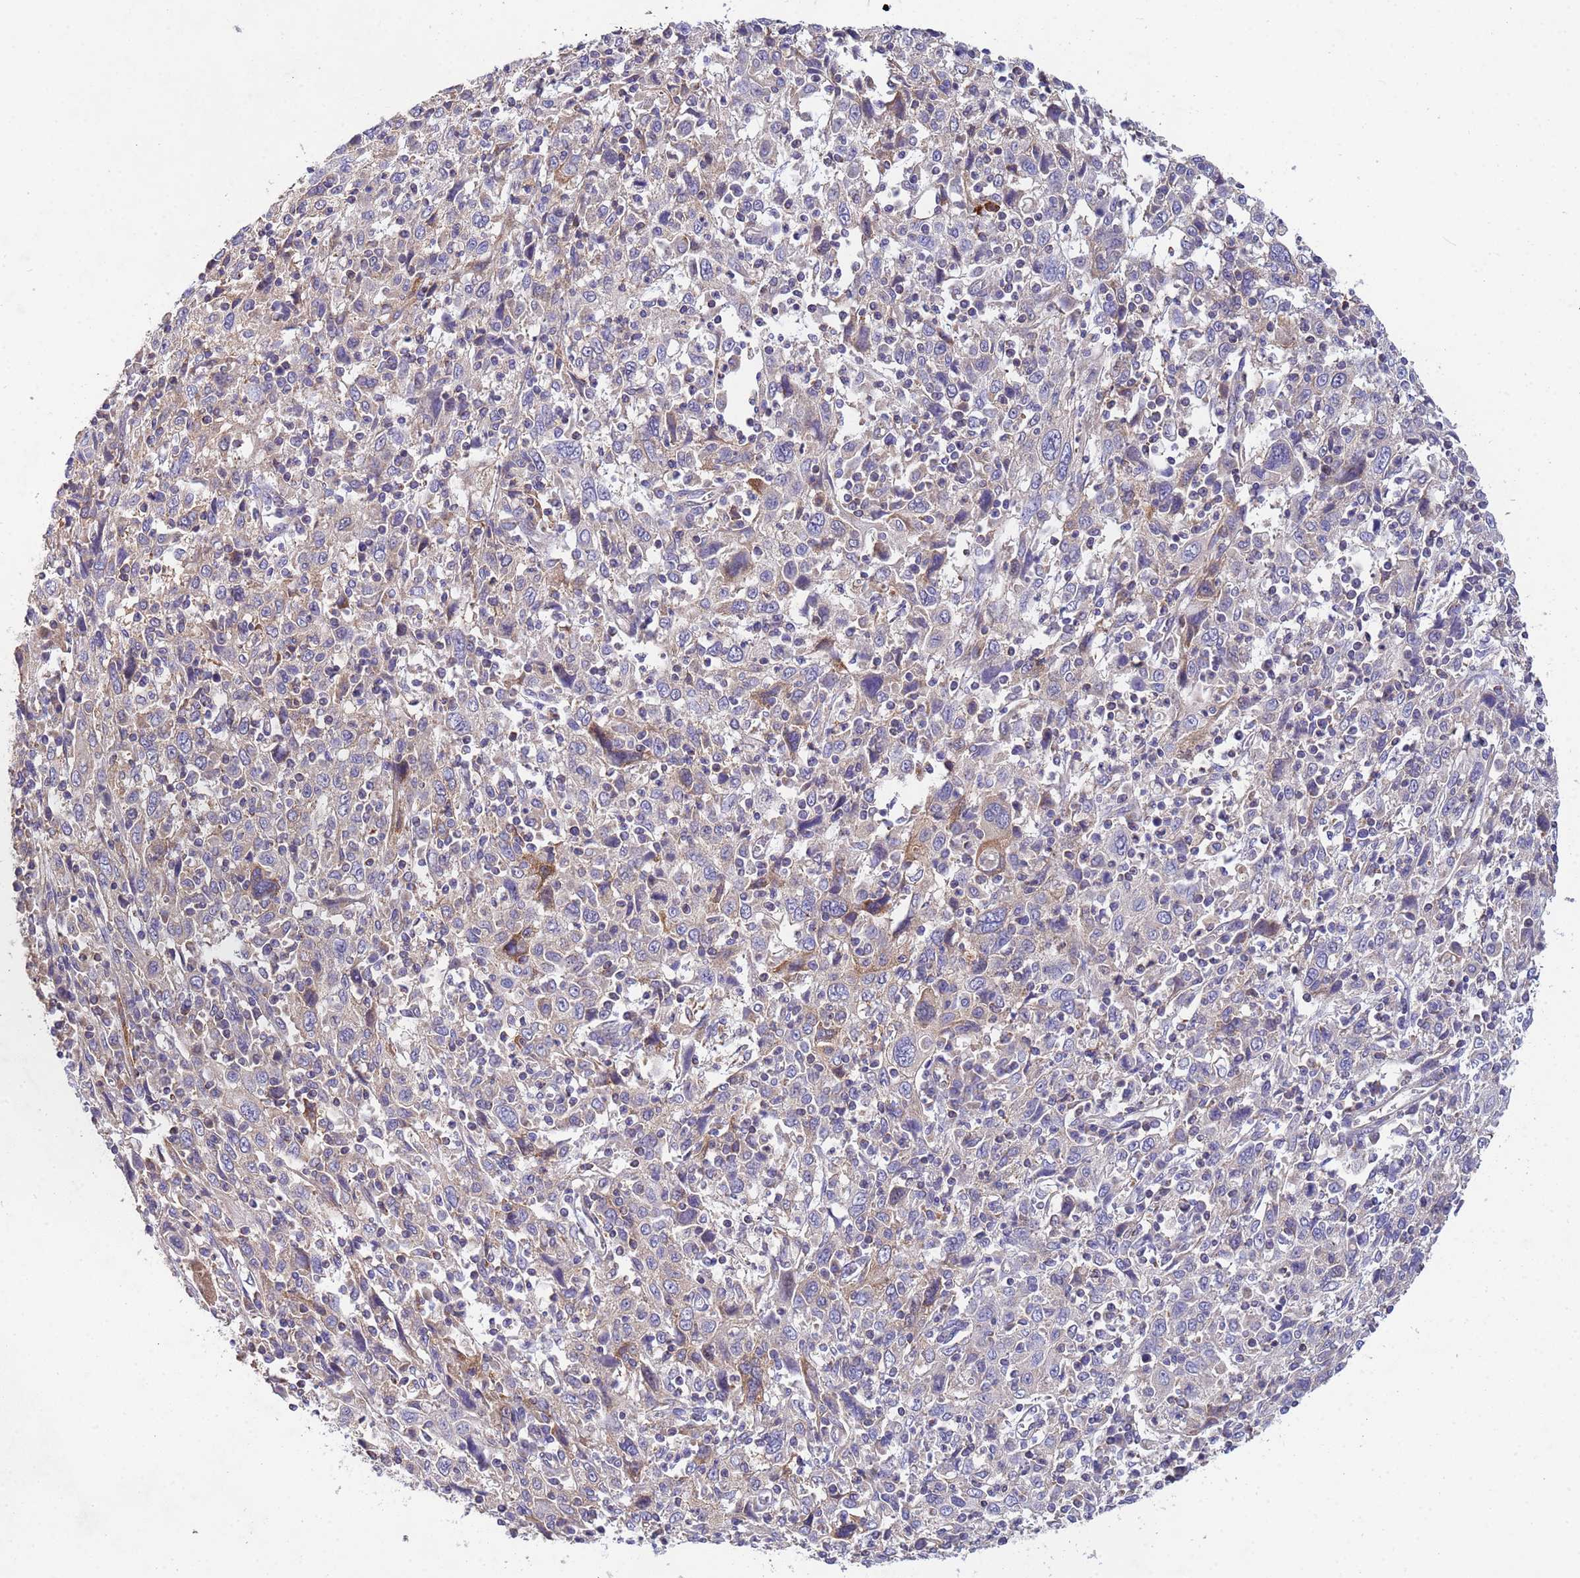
{"staining": {"intensity": "weak", "quantity": "<25%", "location": "cytoplasmic/membranous"}, "tissue": "cervical cancer", "cell_type": "Tumor cells", "image_type": "cancer", "snomed": [{"axis": "morphology", "description": "Squamous cell carcinoma, NOS"}, {"axis": "topography", "description": "Cervix"}], "caption": "This is an IHC image of human cervical cancer. There is no positivity in tumor cells.", "gene": "CDC34", "patient": {"sex": "female", "age": 46}}